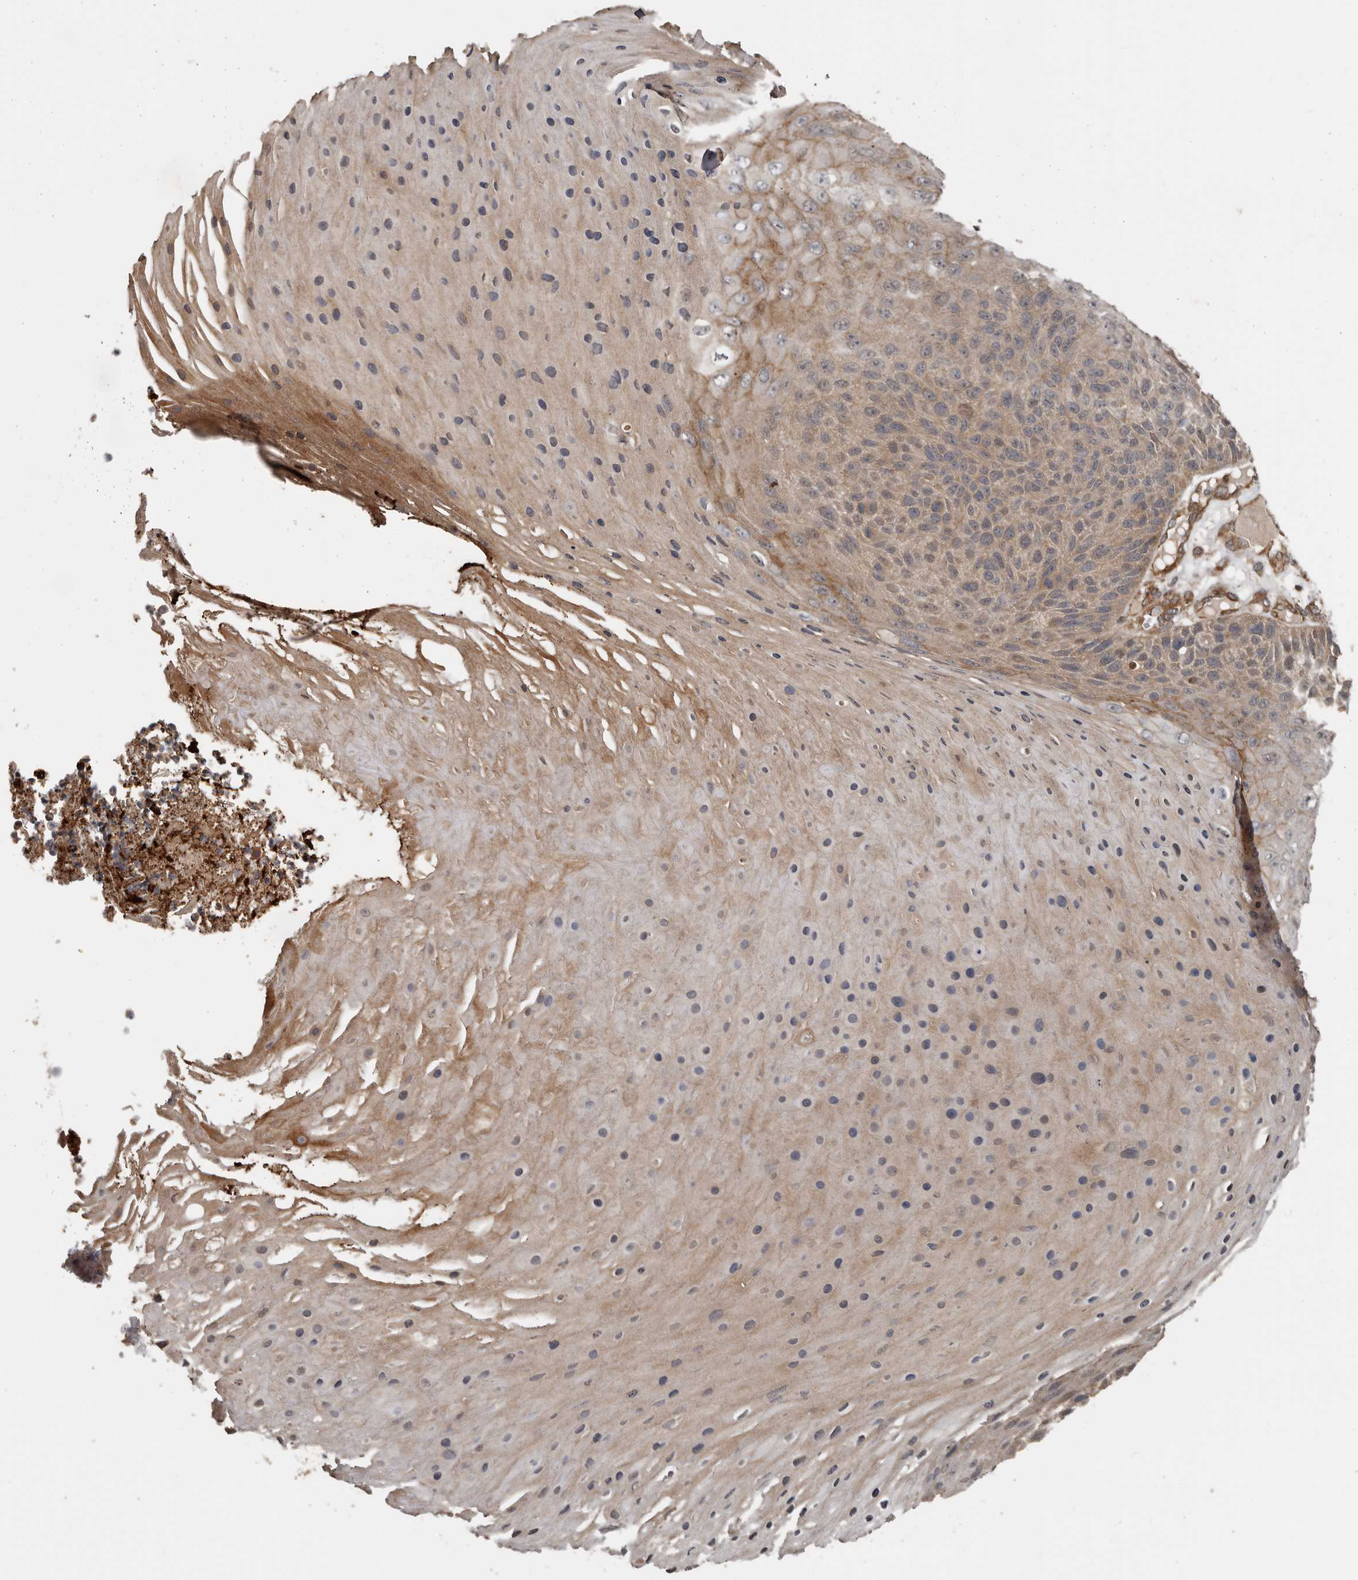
{"staining": {"intensity": "weak", "quantity": ">75%", "location": "cytoplasmic/membranous"}, "tissue": "skin cancer", "cell_type": "Tumor cells", "image_type": "cancer", "snomed": [{"axis": "morphology", "description": "Squamous cell carcinoma, NOS"}, {"axis": "topography", "description": "Skin"}], "caption": "Skin cancer (squamous cell carcinoma) tissue shows weak cytoplasmic/membranous staining in about >75% of tumor cells, visualized by immunohistochemistry. The staining was performed using DAB, with brown indicating positive protein expression. Nuclei are stained blue with hematoxylin.", "gene": "EXOC3L1", "patient": {"sex": "female", "age": 88}}